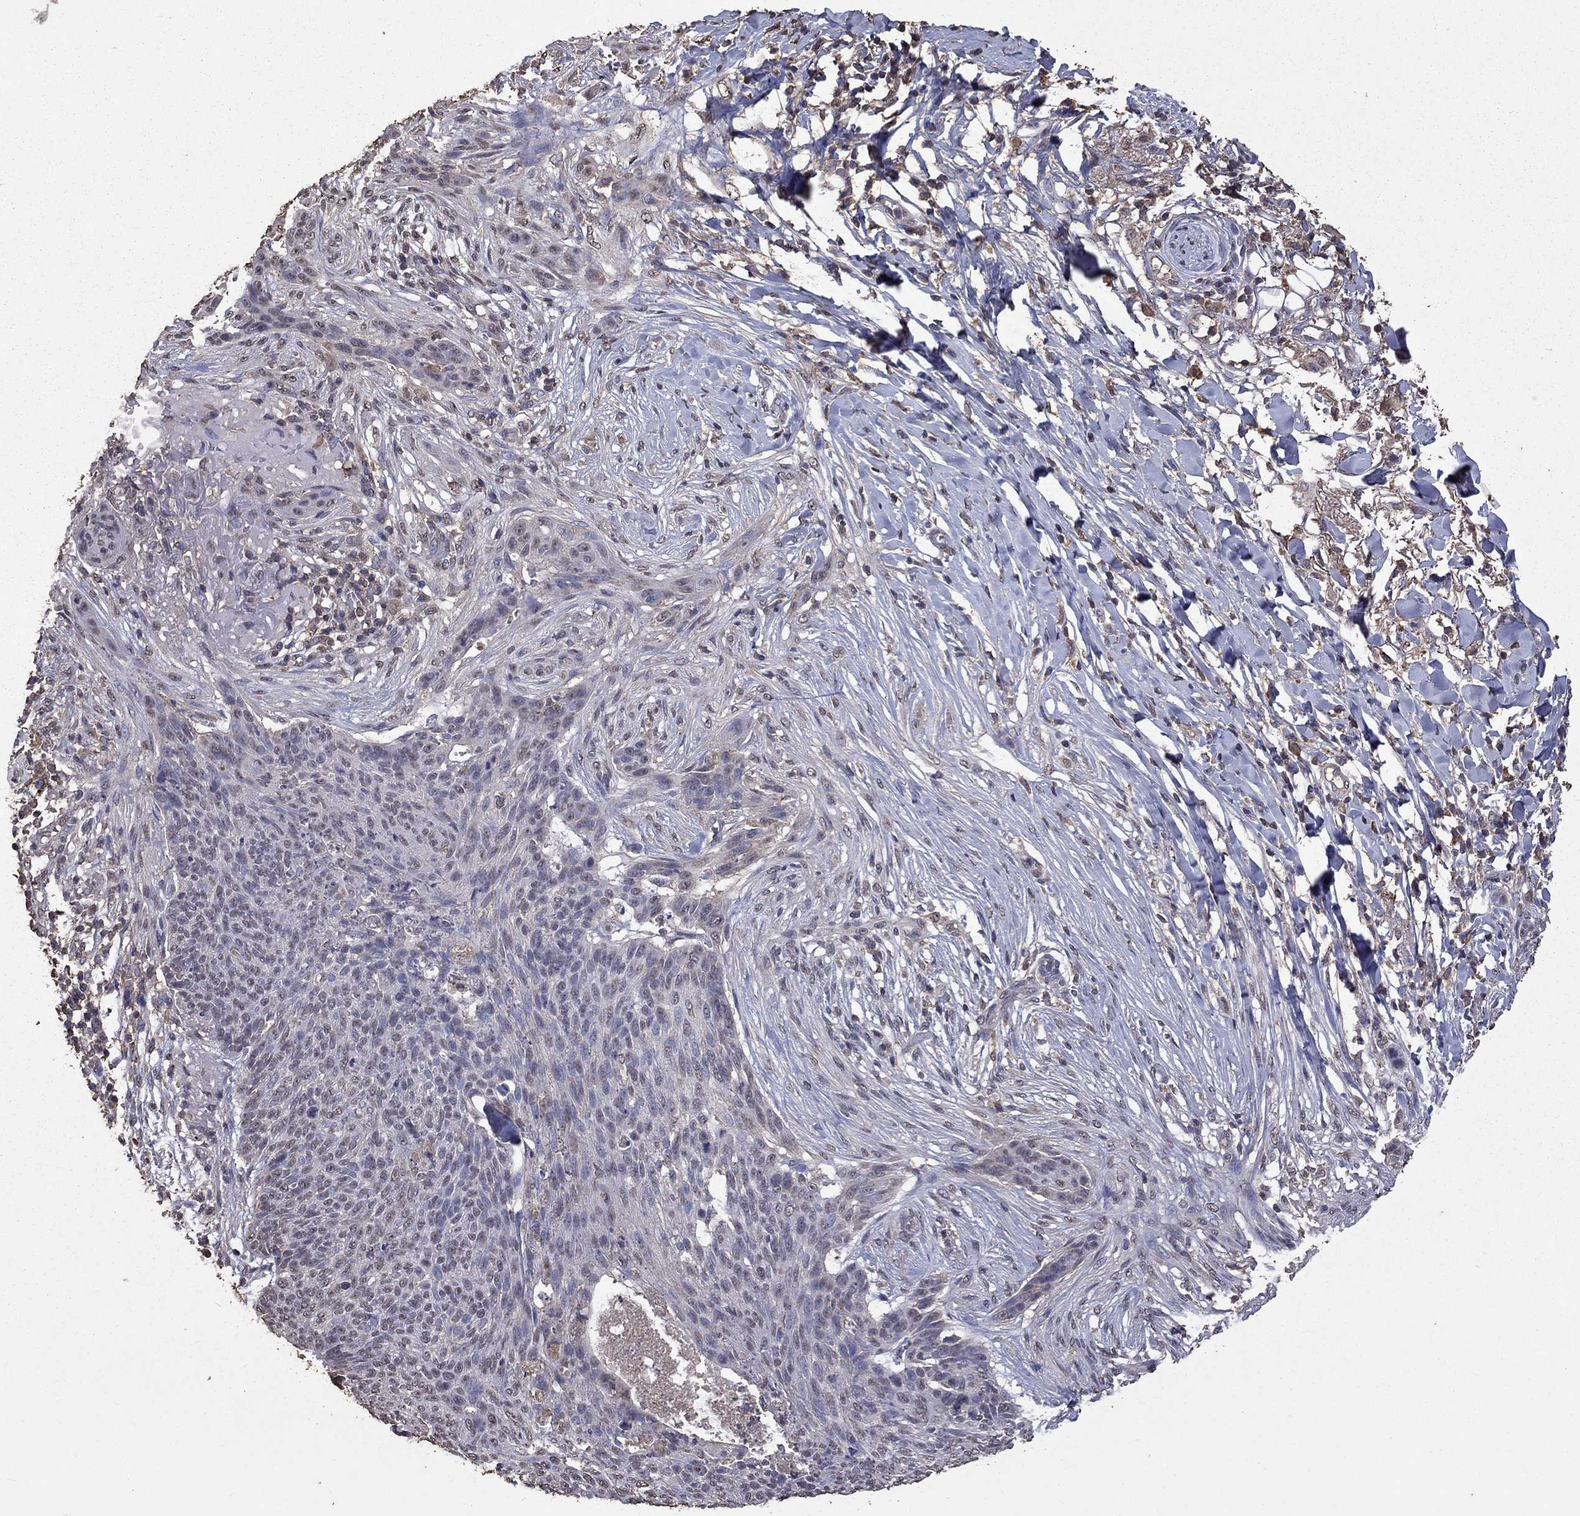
{"staining": {"intensity": "negative", "quantity": "none", "location": "none"}, "tissue": "skin cancer", "cell_type": "Tumor cells", "image_type": "cancer", "snomed": [{"axis": "morphology", "description": "Normal tissue, NOS"}, {"axis": "morphology", "description": "Basal cell carcinoma"}, {"axis": "topography", "description": "Skin"}], "caption": "Micrograph shows no significant protein expression in tumor cells of skin basal cell carcinoma.", "gene": "SERPINA5", "patient": {"sex": "male", "age": 84}}